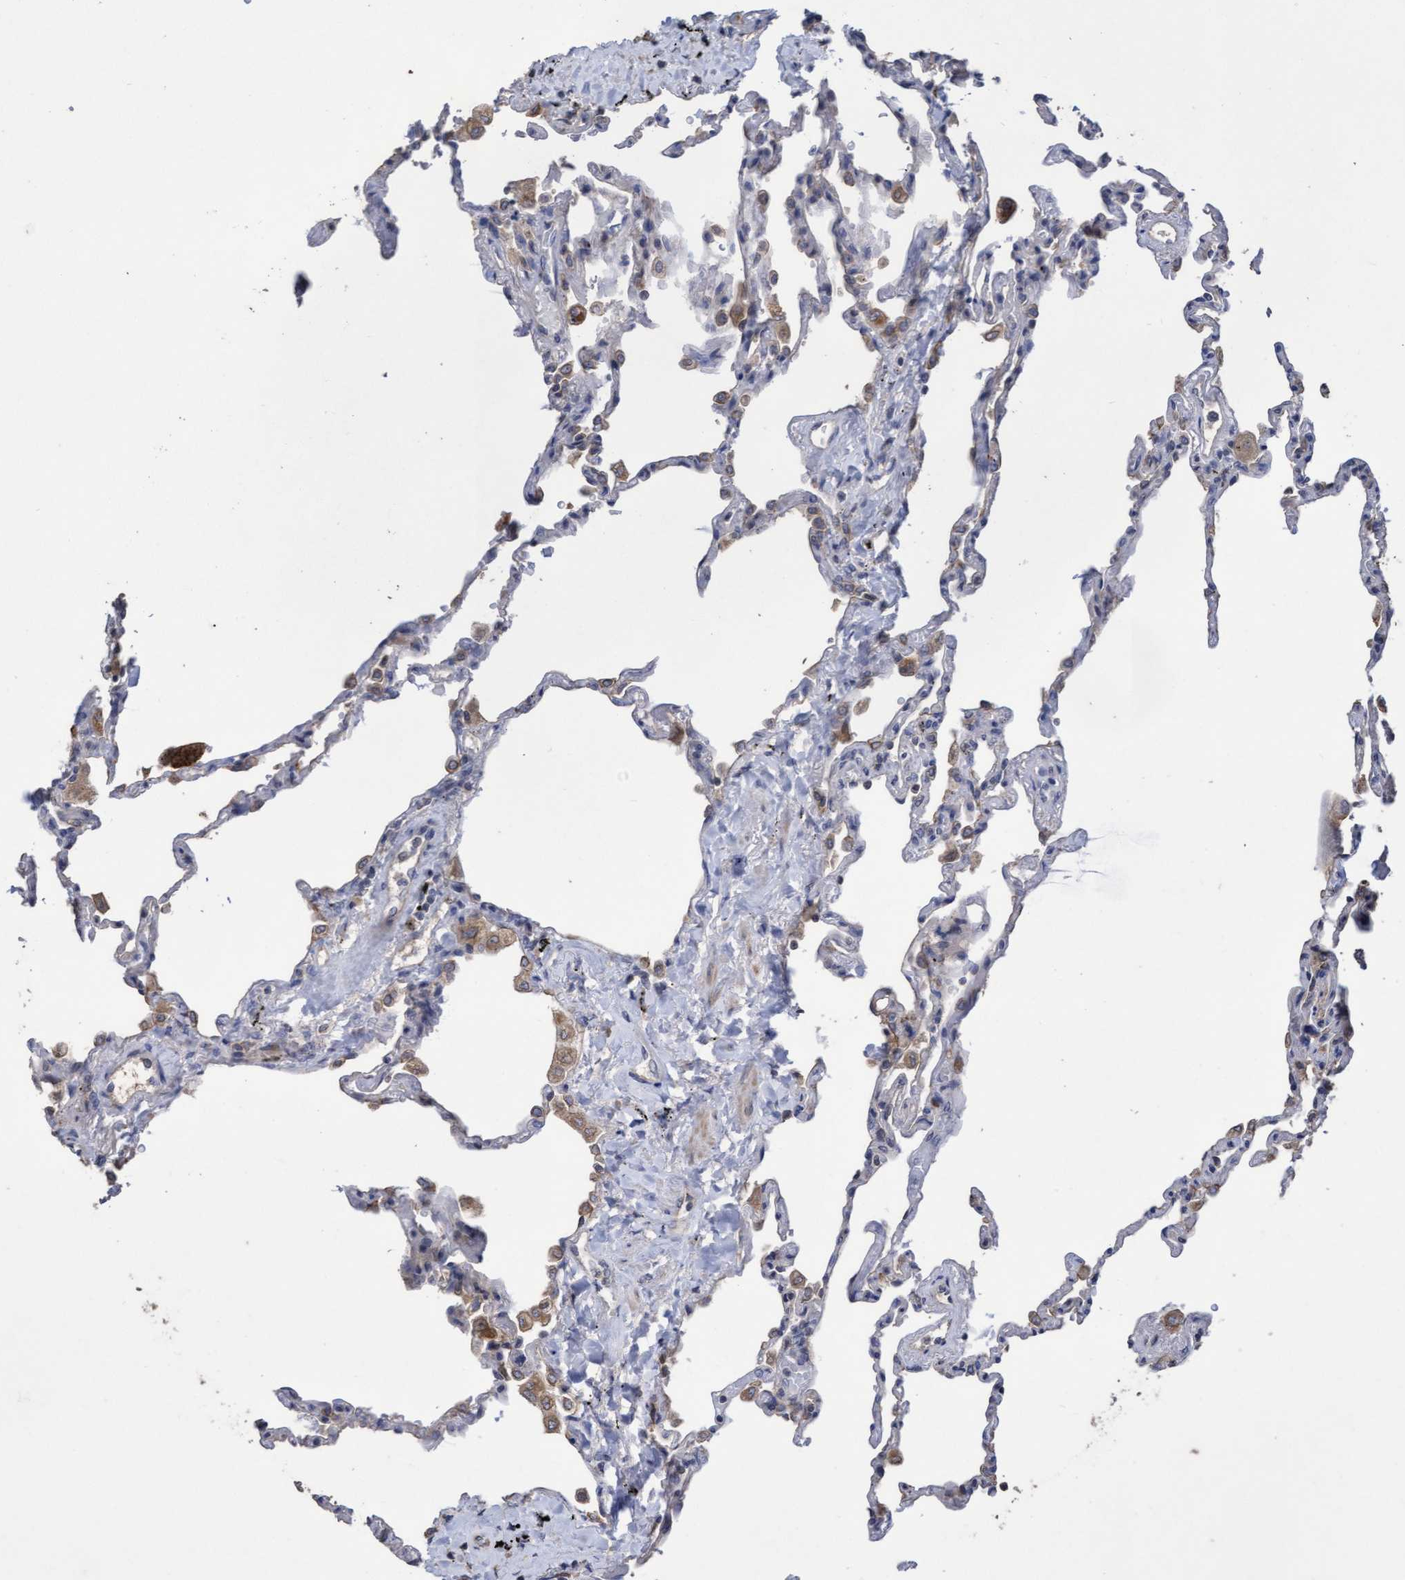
{"staining": {"intensity": "weak", "quantity": "<25%", "location": "cytoplasmic/membranous"}, "tissue": "lung", "cell_type": "Alveolar cells", "image_type": "normal", "snomed": [{"axis": "morphology", "description": "Normal tissue, NOS"}, {"axis": "topography", "description": "Lung"}], "caption": "Alveolar cells show no significant positivity in unremarkable lung.", "gene": "KRT24", "patient": {"sex": "male", "age": 59}}